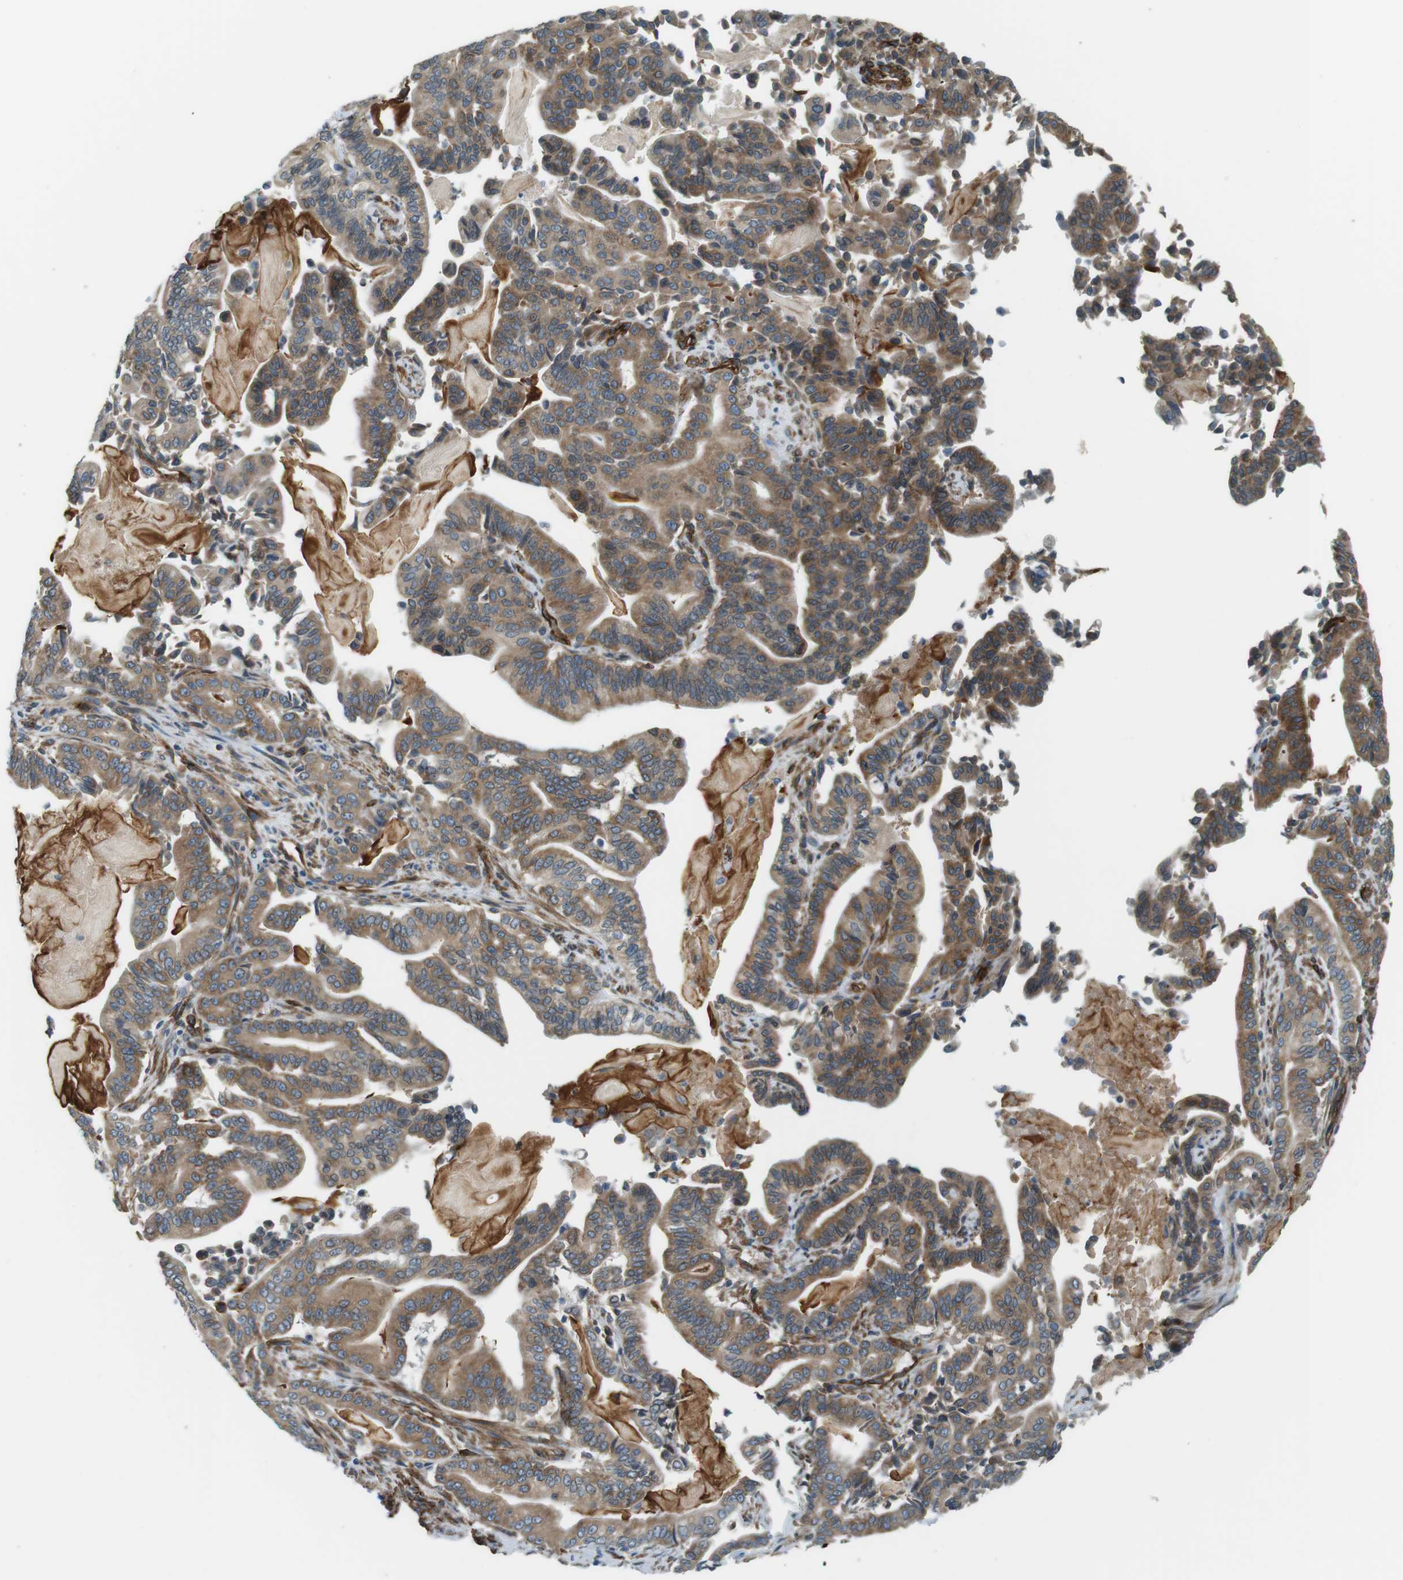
{"staining": {"intensity": "moderate", "quantity": ">75%", "location": "cytoplasmic/membranous"}, "tissue": "pancreatic cancer", "cell_type": "Tumor cells", "image_type": "cancer", "snomed": [{"axis": "morphology", "description": "Normal tissue, NOS"}, {"axis": "morphology", "description": "Adenocarcinoma, NOS"}, {"axis": "topography", "description": "Pancreas"}], "caption": "Protein expression analysis of pancreatic cancer shows moderate cytoplasmic/membranous expression in approximately >75% of tumor cells.", "gene": "ODR4", "patient": {"sex": "male", "age": 63}}